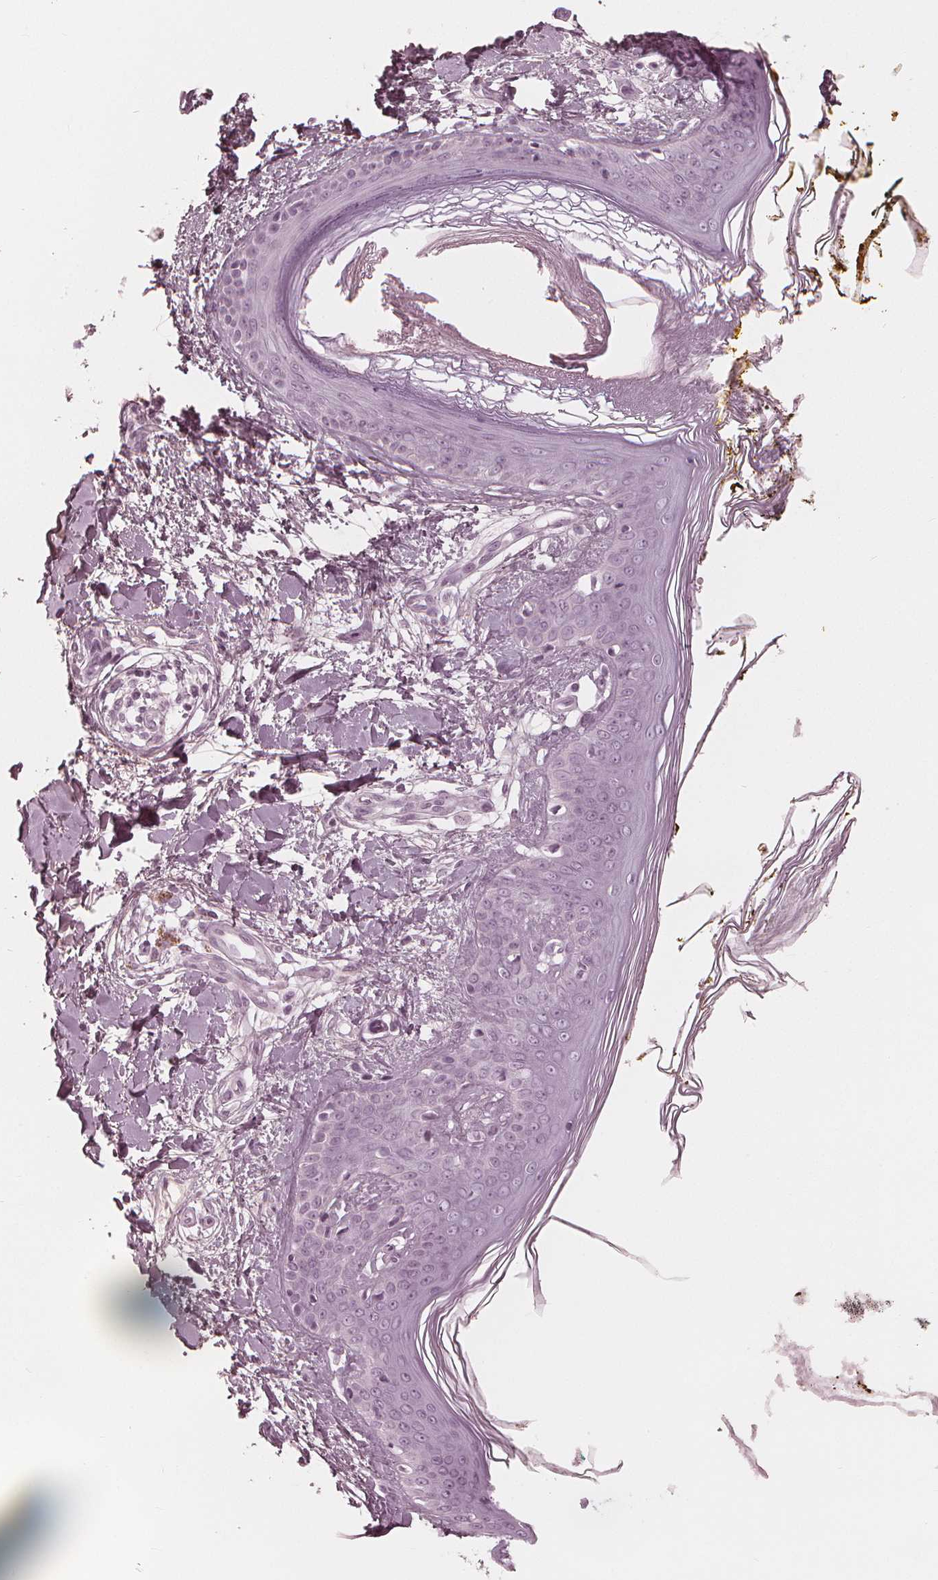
{"staining": {"intensity": "negative", "quantity": "none", "location": "none"}, "tissue": "skin", "cell_type": "Fibroblasts", "image_type": "normal", "snomed": [{"axis": "morphology", "description": "Normal tissue, NOS"}, {"axis": "topography", "description": "Skin"}], "caption": "This is an immunohistochemistry (IHC) histopathology image of unremarkable human skin. There is no staining in fibroblasts.", "gene": "PAEP", "patient": {"sex": "female", "age": 34}}